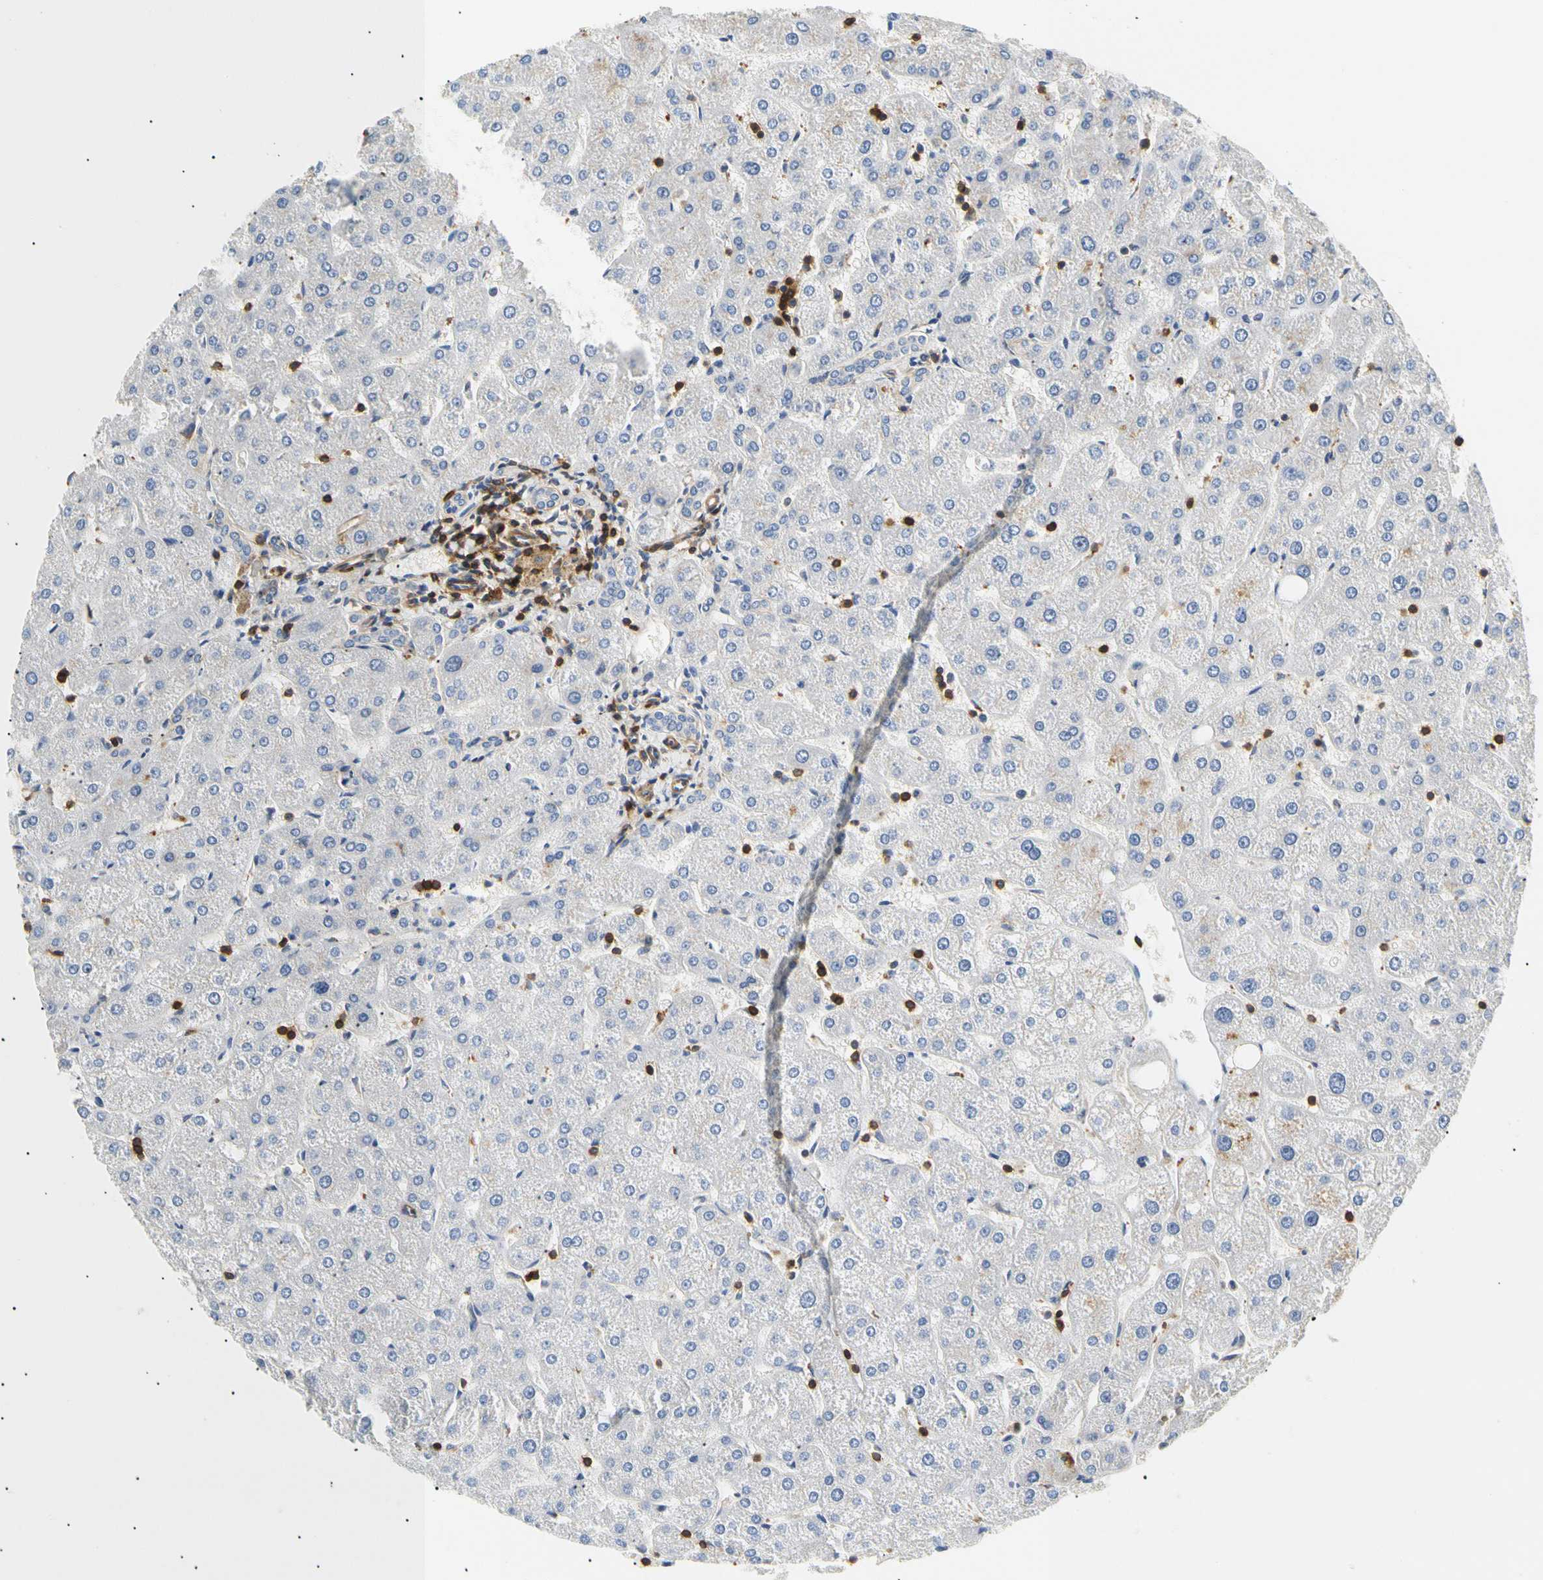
{"staining": {"intensity": "negative", "quantity": "none", "location": "none"}, "tissue": "liver", "cell_type": "Cholangiocytes", "image_type": "normal", "snomed": [{"axis": "morphology", "description": "Normal tissue, NOS"}, {"axis": "topography", "description": "Liver"}], "caption": "A high-resolution image shows immunohistochemistry (IHC) staining of normal liver, which demonstrates no significant staining in cholangiocytes. The staining was performed using DAB to visualize the protein expression in brown, while the nuclei were stained in blue with hematoxylin (Magnification: 20x).", "gene": "TNFRSF18", "patient": {"sex": "male", "age": 67}}